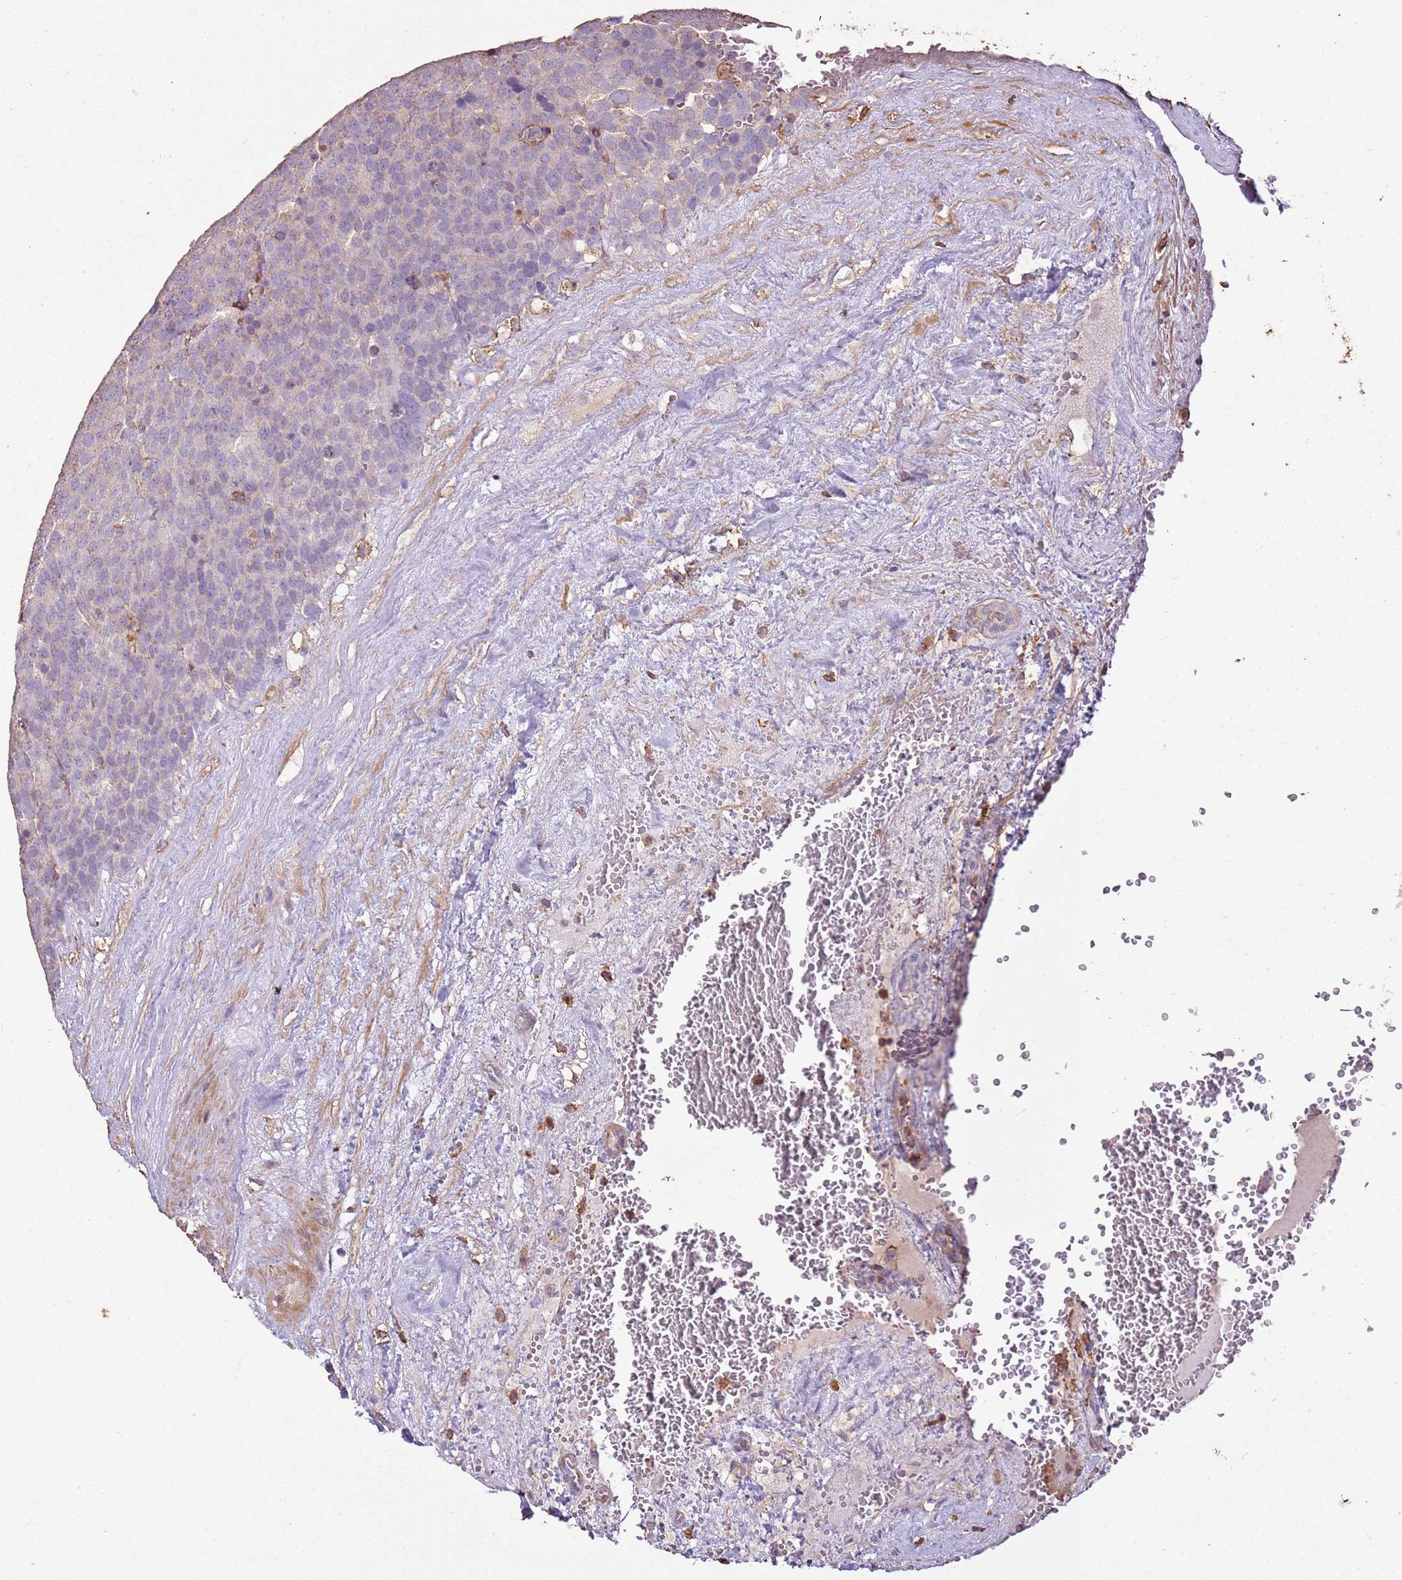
{"staining": {"intensity": "negative", "quantity": "none", "location": "none"}, "tissue": "testis cancer", "cell_type": "Tumor cells", "image_type": "cancer", "snomed": [{"axis": "morphology", "description": "Seminoma, NOS"}, {"axis": "topography", "description": "Testis"}], "caption": "This is an immunohistochemistry (IHC) image of testis seminoma. There is no positivity in tumor cells.", "gene": "ARL10", "patient": {"sex": "male", "age": 71}}